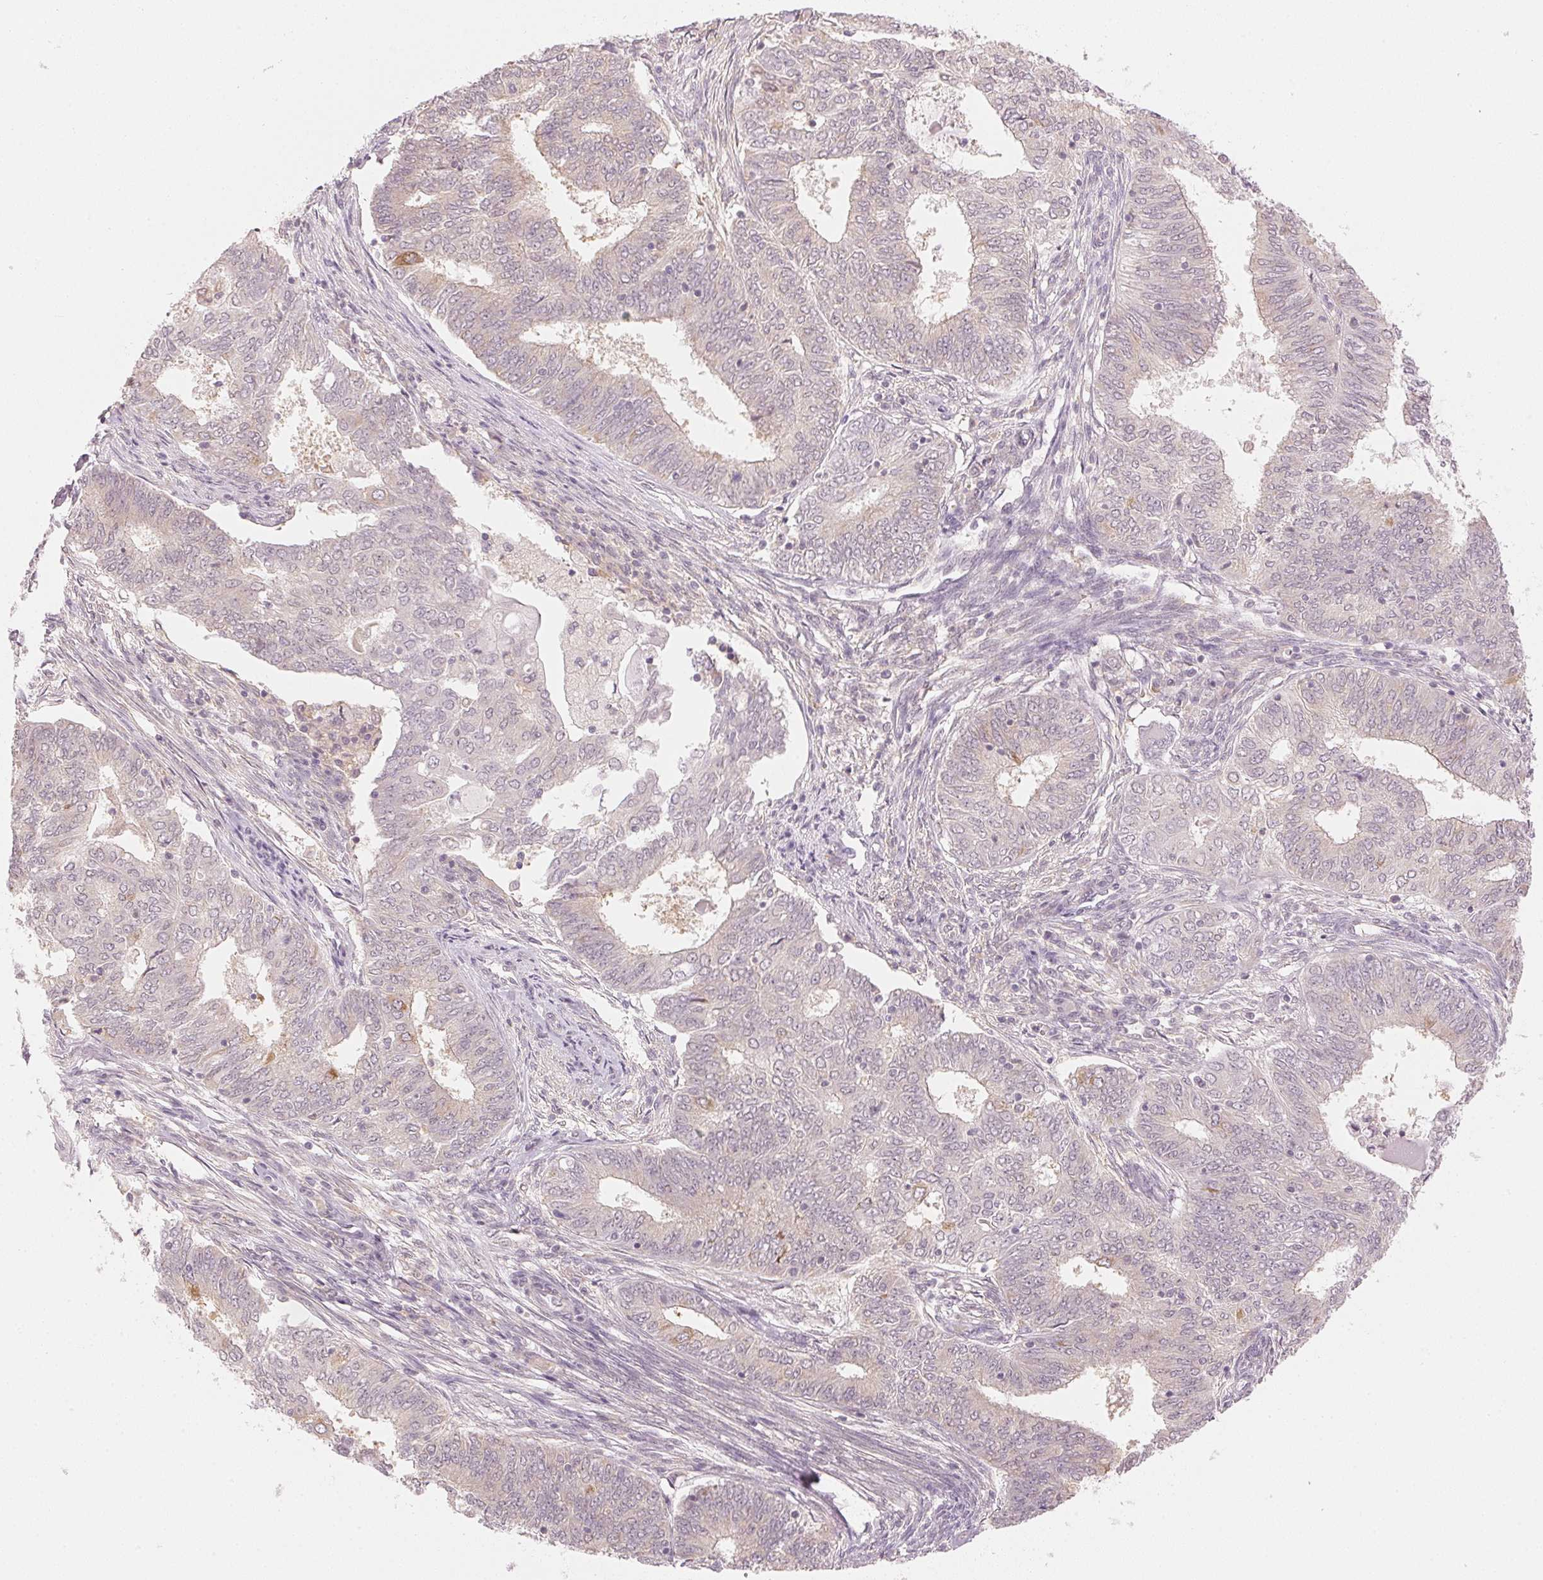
{"staining": {"intensity": "moderate", "quantity": "<25%", "location": "cytoplasmic/membranous"}, "tissue": "endometrial cancer", "cell_type": "Tumor cells", "image_type": "cancer", "snomed": [{"axis": "morphology", "description": "Adenocarcinoma, NOS"}, {"axis": "topography", "description": "Endometrium"}], "caption": "Immunohistochemistry (IHC) photomicrograph of adenocarcinoma (endometrial) stained for a protein (brown), which shows low levels of moderate cytoplasmic/membranous positivity in approximately <25% of tumor cells.", "gene": "KPRP", "patient": {"sex": "female", "age": 62}}